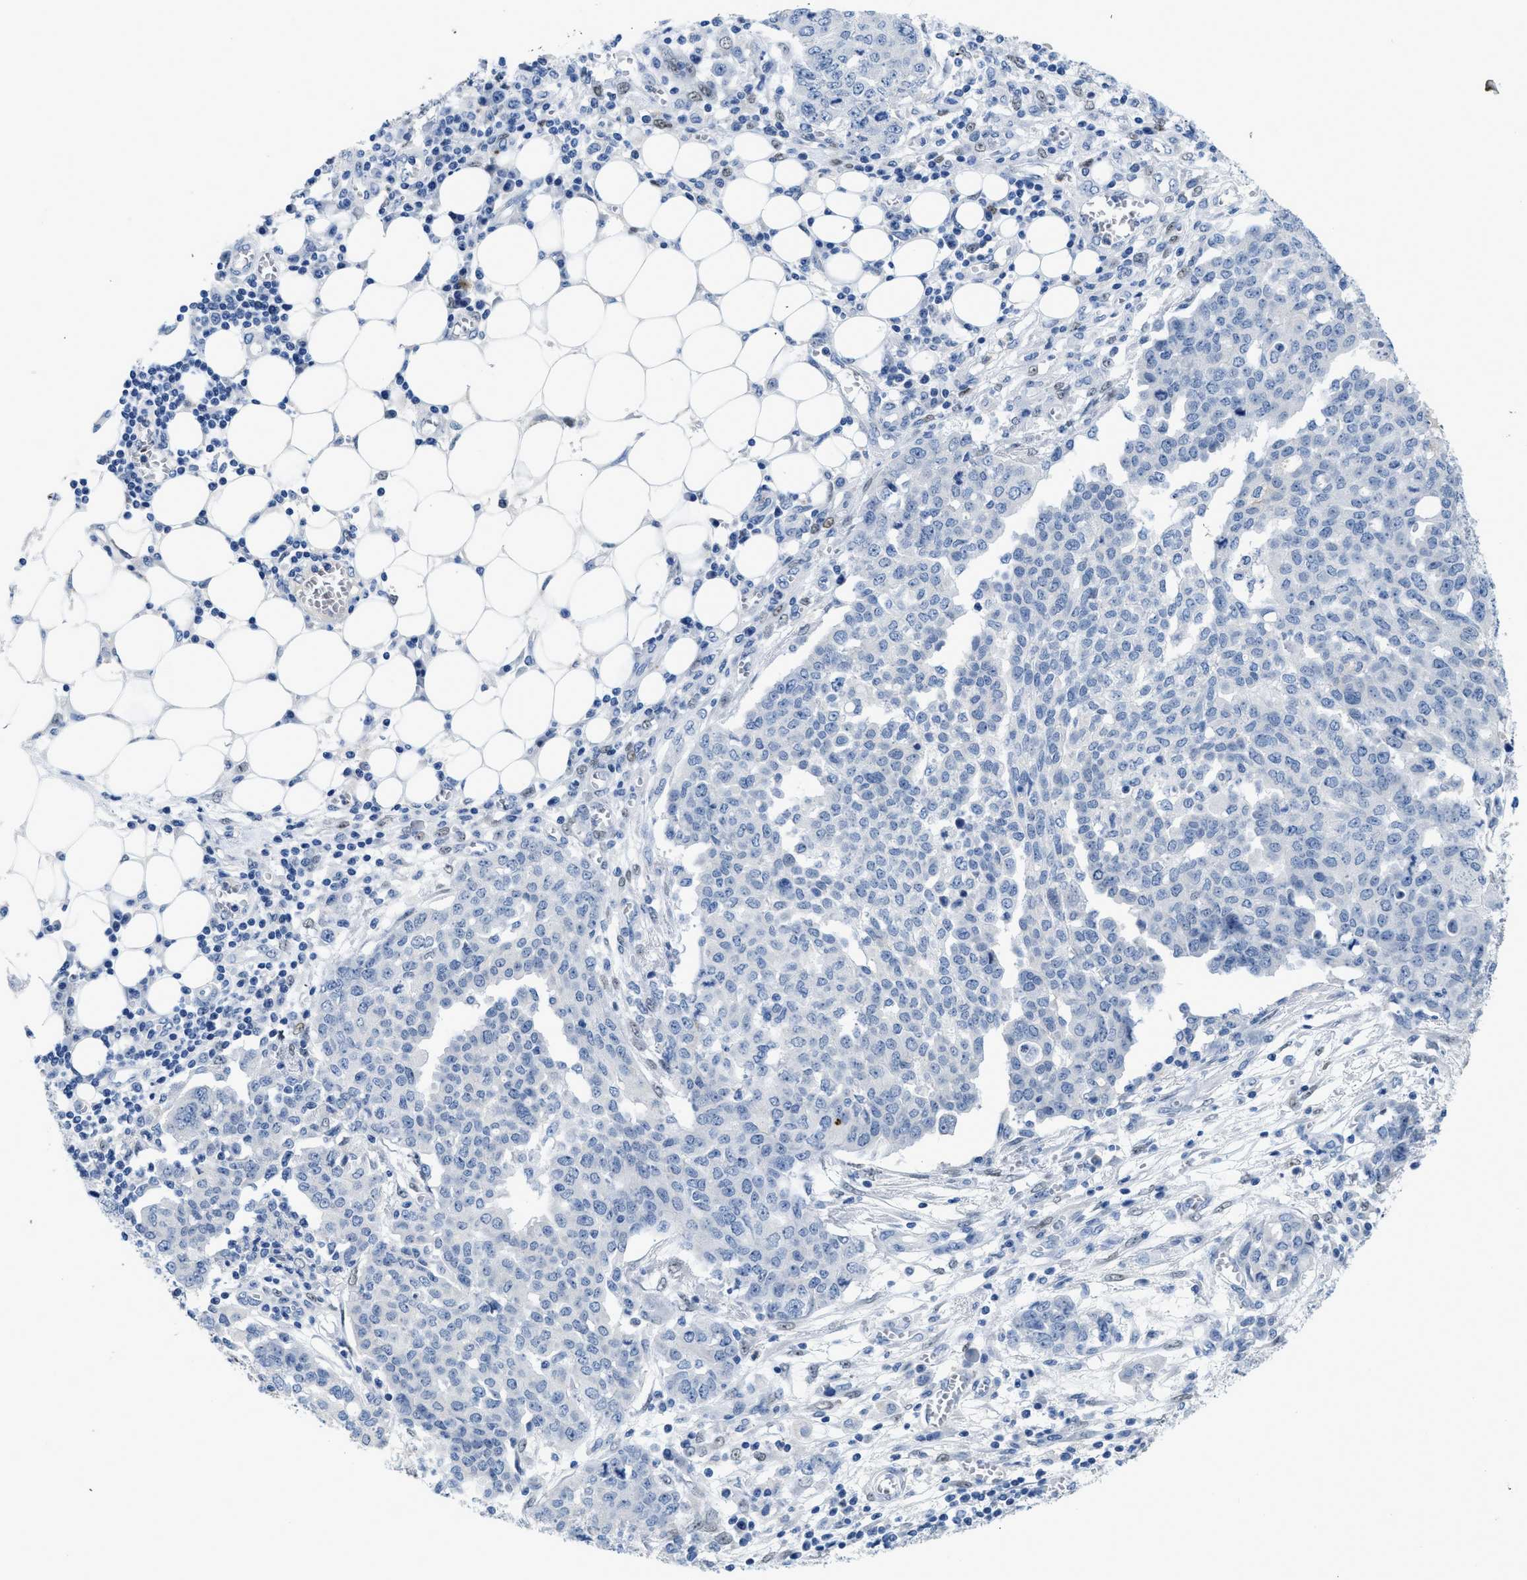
{"staining": {"intensity": "negative", "quantity": "none", "location": "none"}, "tissue": "ovarian cancer", "cell_type": "Tumor cells", "image_type": "cancer", "snomed": [{"axis": "morphology", "description": "Cystadenocarcinoma, serous, NOS"}, {"axis": "topography", "description": "Soft tissue"}, {"axis": "topography", "description": "Ovary"}], "caption": "Histopathology image shows no significant protein staining in tumor cells of ovarian cancer (serous cystadenocarcinoma).", "gene": "NFIX", "patient": {"sex": "female", "age": 57}}